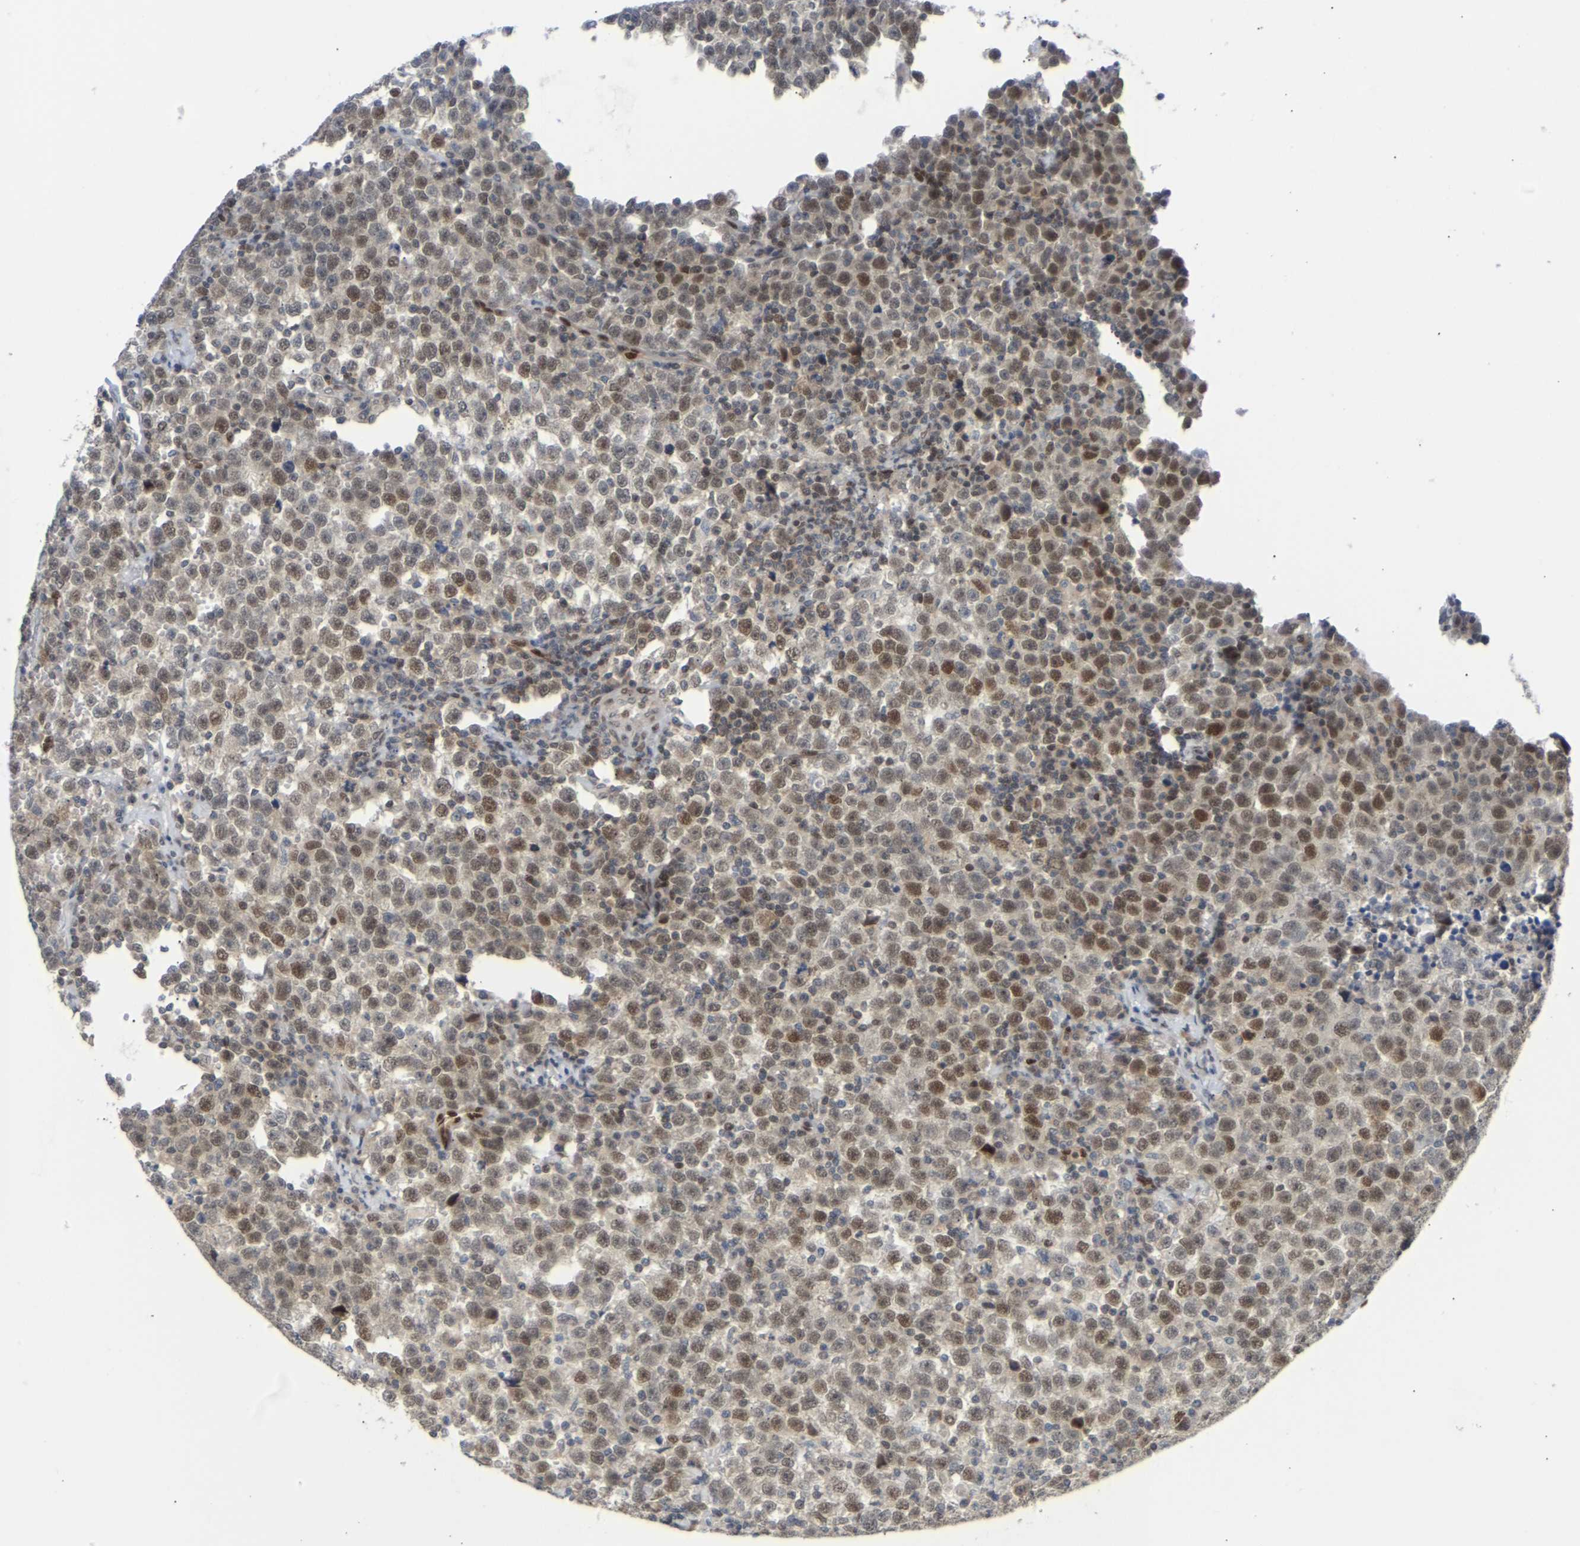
{"staining": {"intensity": "weak", "quantity": ">75%", "location": "nuclear"}, "tissue": "testis cancer", "cell_type": "Tumor cells", "image_type": "cancer", "snomed": [{"axis": "morphology", "description": "Seminoma, NOS"}, {"axis": "topography", "description": "Testis"}], "caption": "Testis cancer stained with a brown dye exhibits weak nuclear positive staining in approximately >75% of tumor cells.", "gene": "SSBP2", "patient": {"sex": "male", "age": 43}}